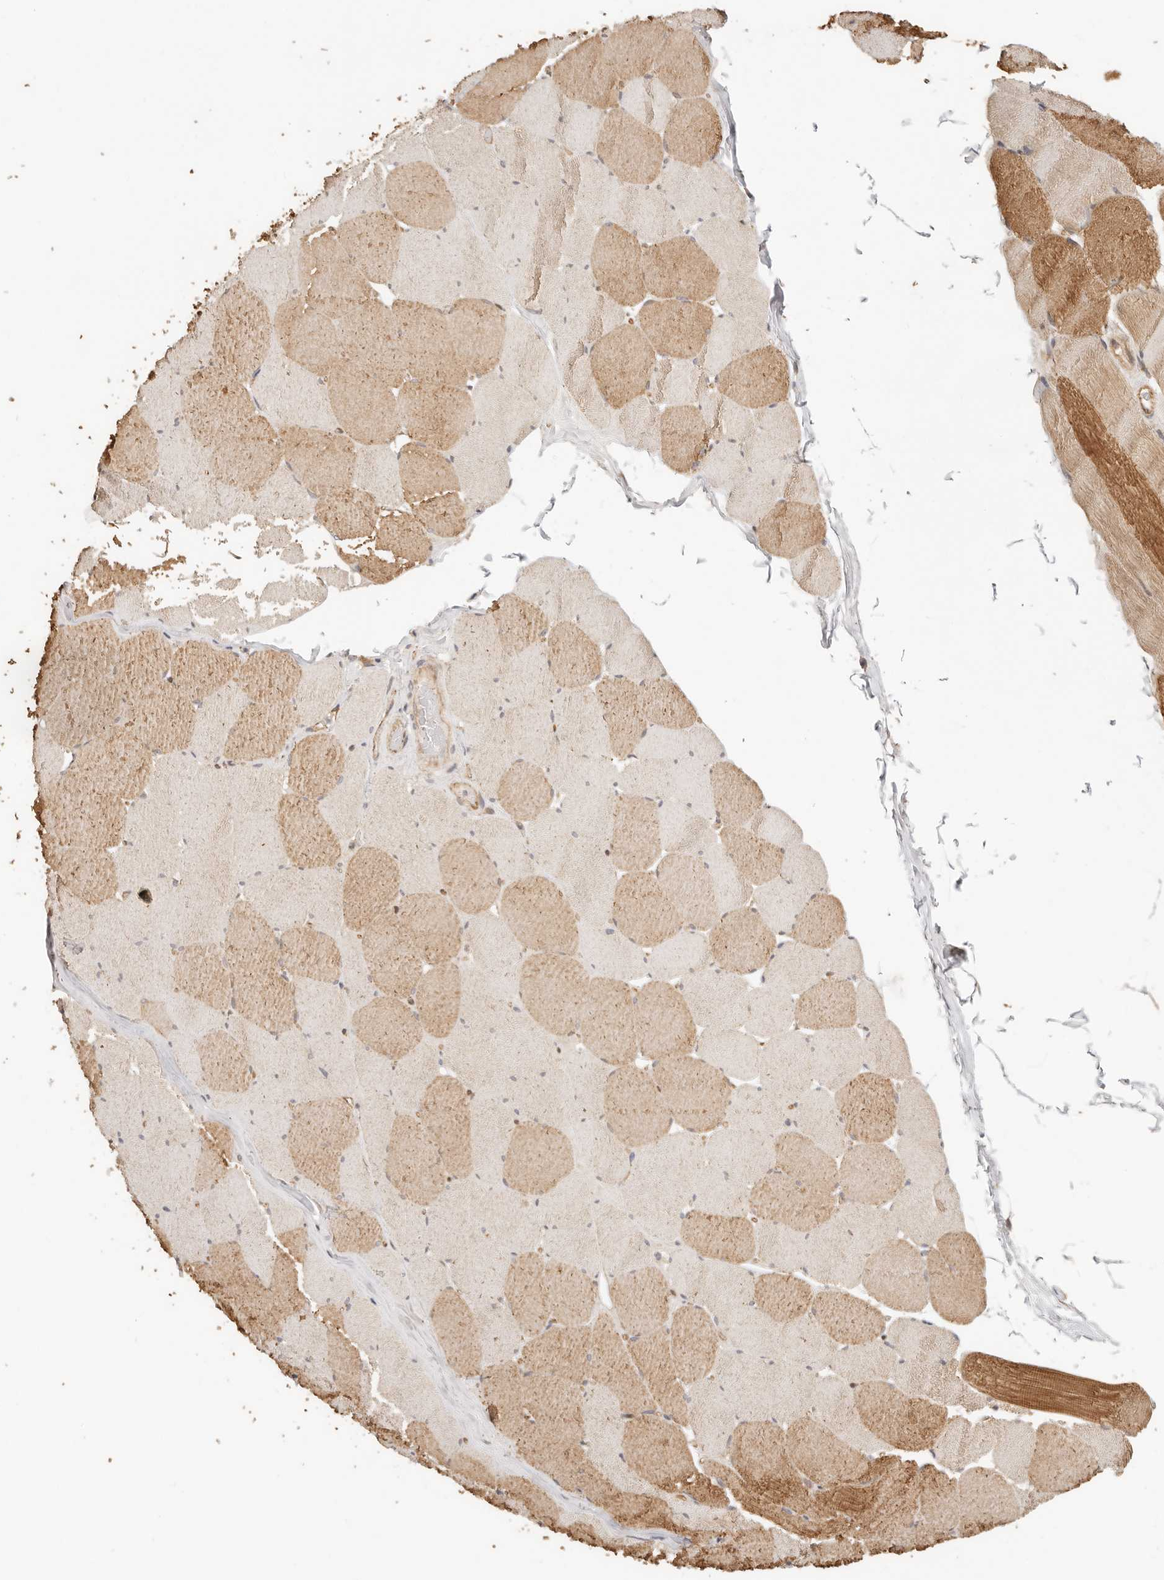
{"staining": {"intensity": "moderate", "quantity": "25%-75%", "location": "cytoplasmic/membranous"}, "tissue": "skeletal muscle", "cell_type": "Myocytes", "image_type": "normal", "snomed": [{"axis": "morphology", "description": "Normal tissue, NOS"}, {"axis": "topography", "description": "Skeletal muscle"}], "caption": "DAB immunohistochemical staining of benign skeletal muscle exhibits moderate cytoplasmic/membranous protein expression in about 25%-75% of myocytes.", "gene": "AFDN", "patient": {"sex": "male", "age": 62}}